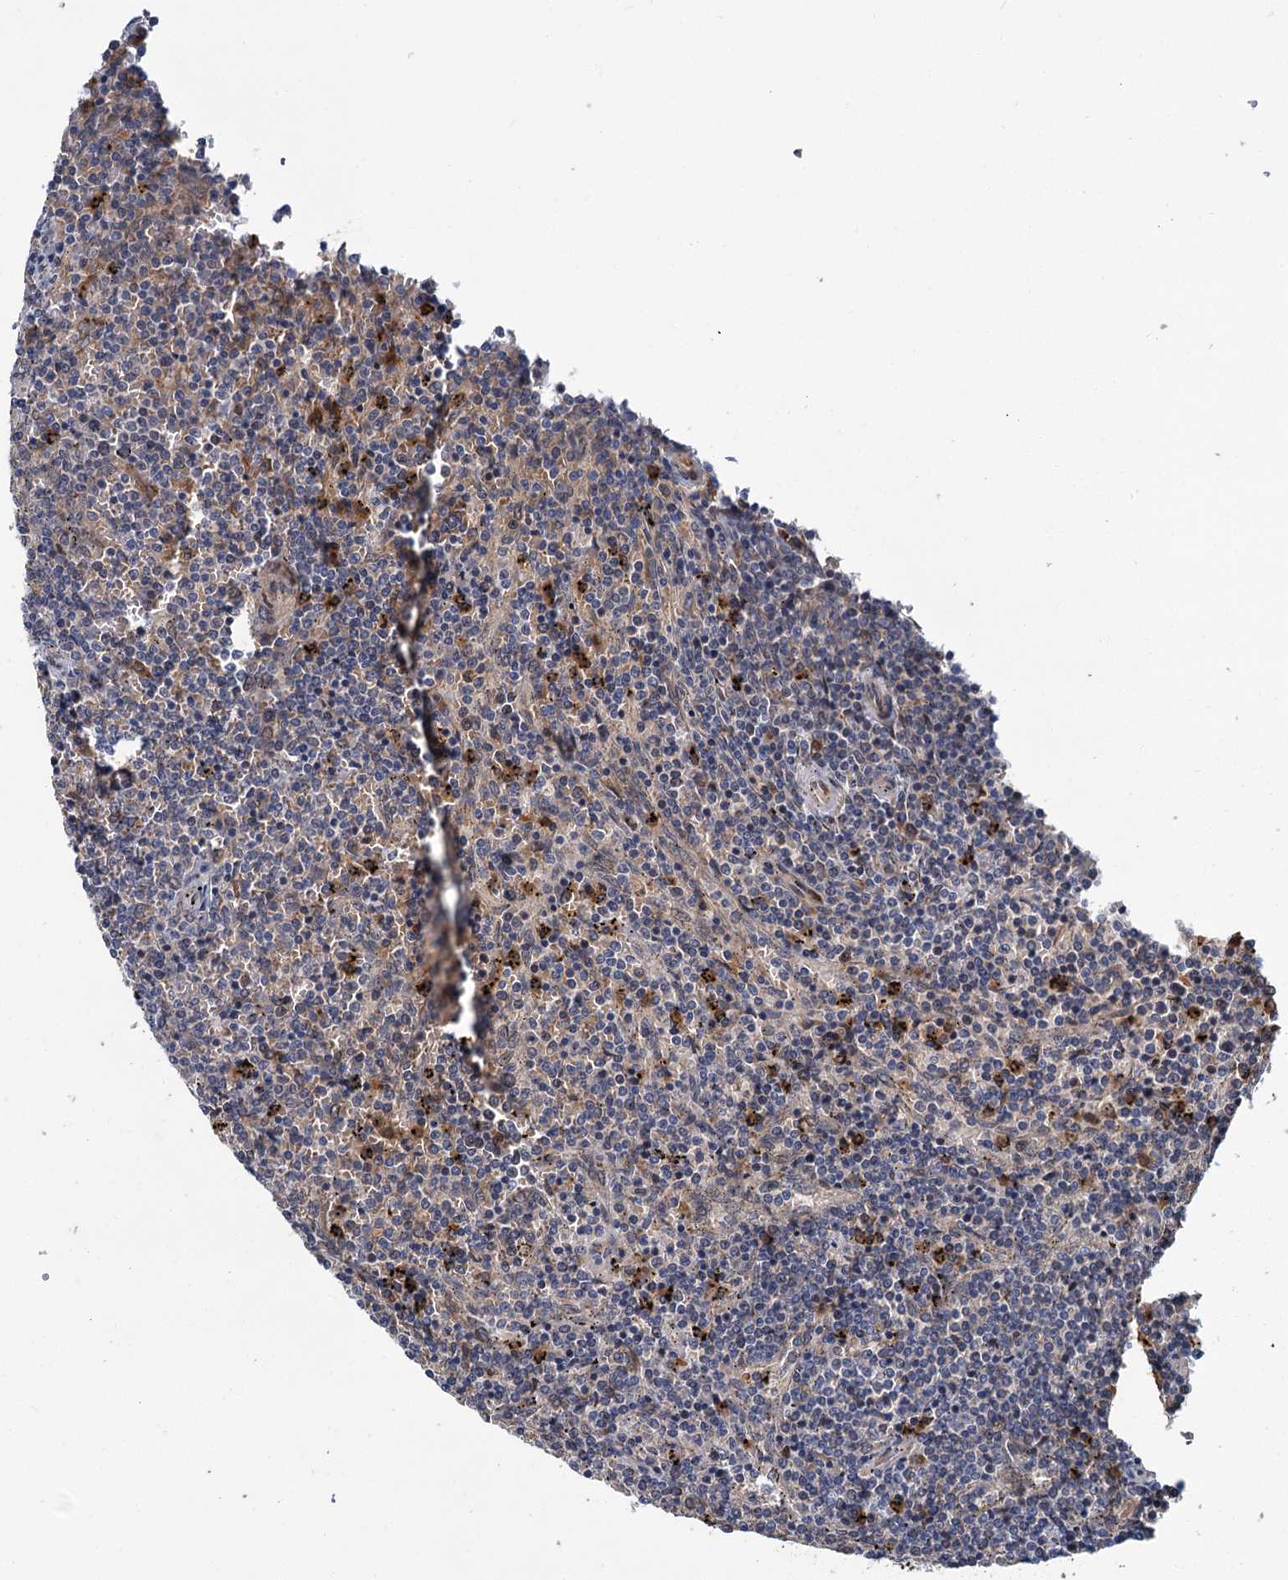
{"staining": {"intensity": "negative", "quantity": "none", "location": "none"}, "tissue": "lymphoma", "cell_type": "Tumor cells", "image_type": "cancer", "snomed": [{"axis": "morphology", "description": "Malignant lymphoma, non-Hodgkin's type, Low grade"}, {"axis": "topography", "description": "Spleen"}], "caption": "The histopathology image exhibits no staining of tumor cells in lymphoma.", "gene": "APBA2", "patient": {"sex": "female", "age": 50}}